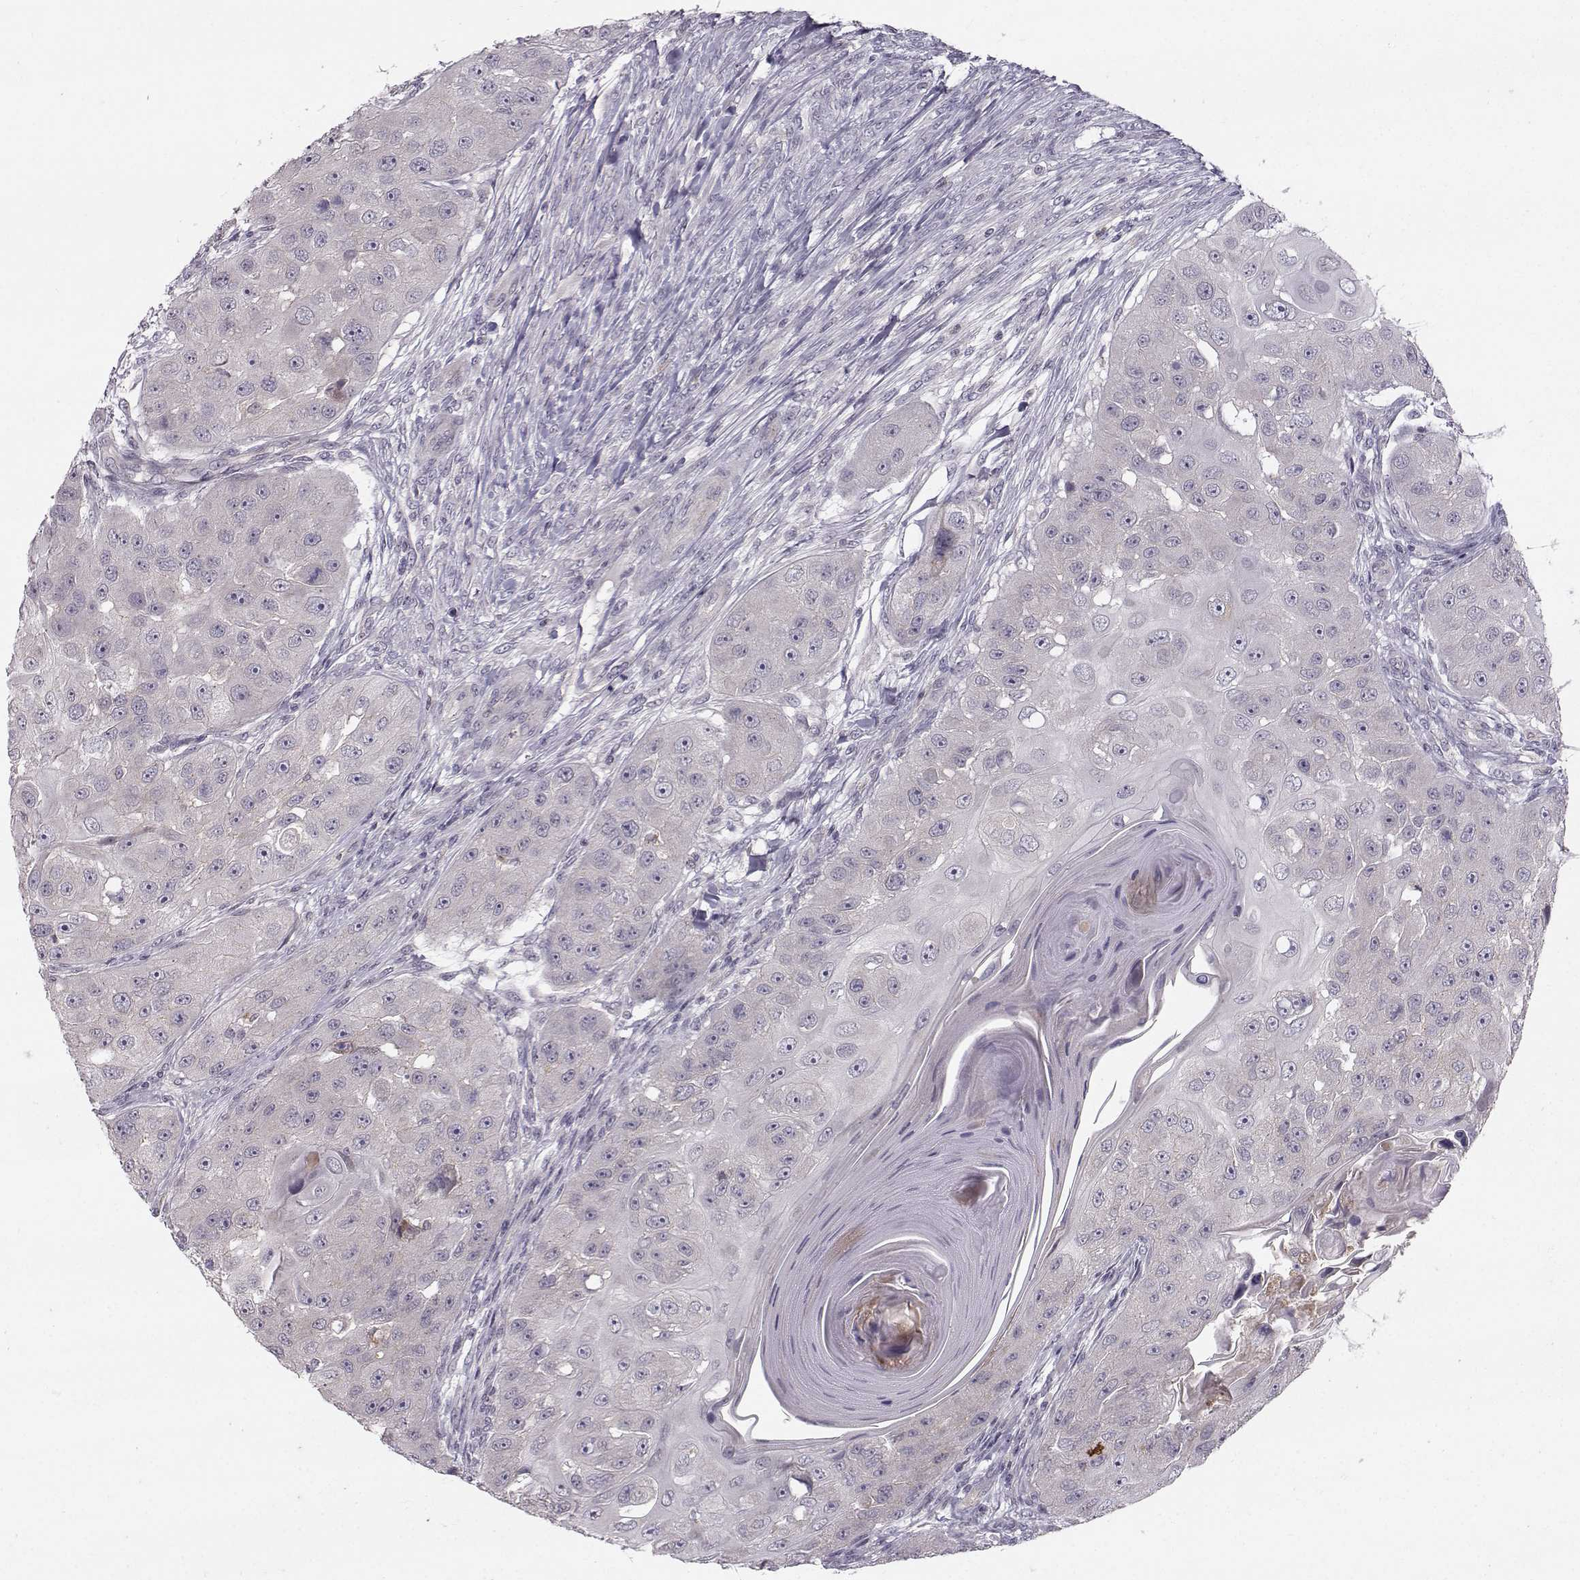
{"staining": {"intensity": "negative", "quantity": "none", "location": "none"}, "tissue": "head and neck cancer", "cell_type": "Tumor cells", "image_type": "cancer", "snomed": [{"axis": "morphology", "description": "Squamous cell carcinoma, NOS"}, {"axis": "topography", "description": "Head-Neck"}], "caption": "This is an immunohistochemistry image of human head and neck cancer. There is no positivity in tumor cells.", "gene": "OPRD1", "patient": {"sex": "male", "age": 51}}